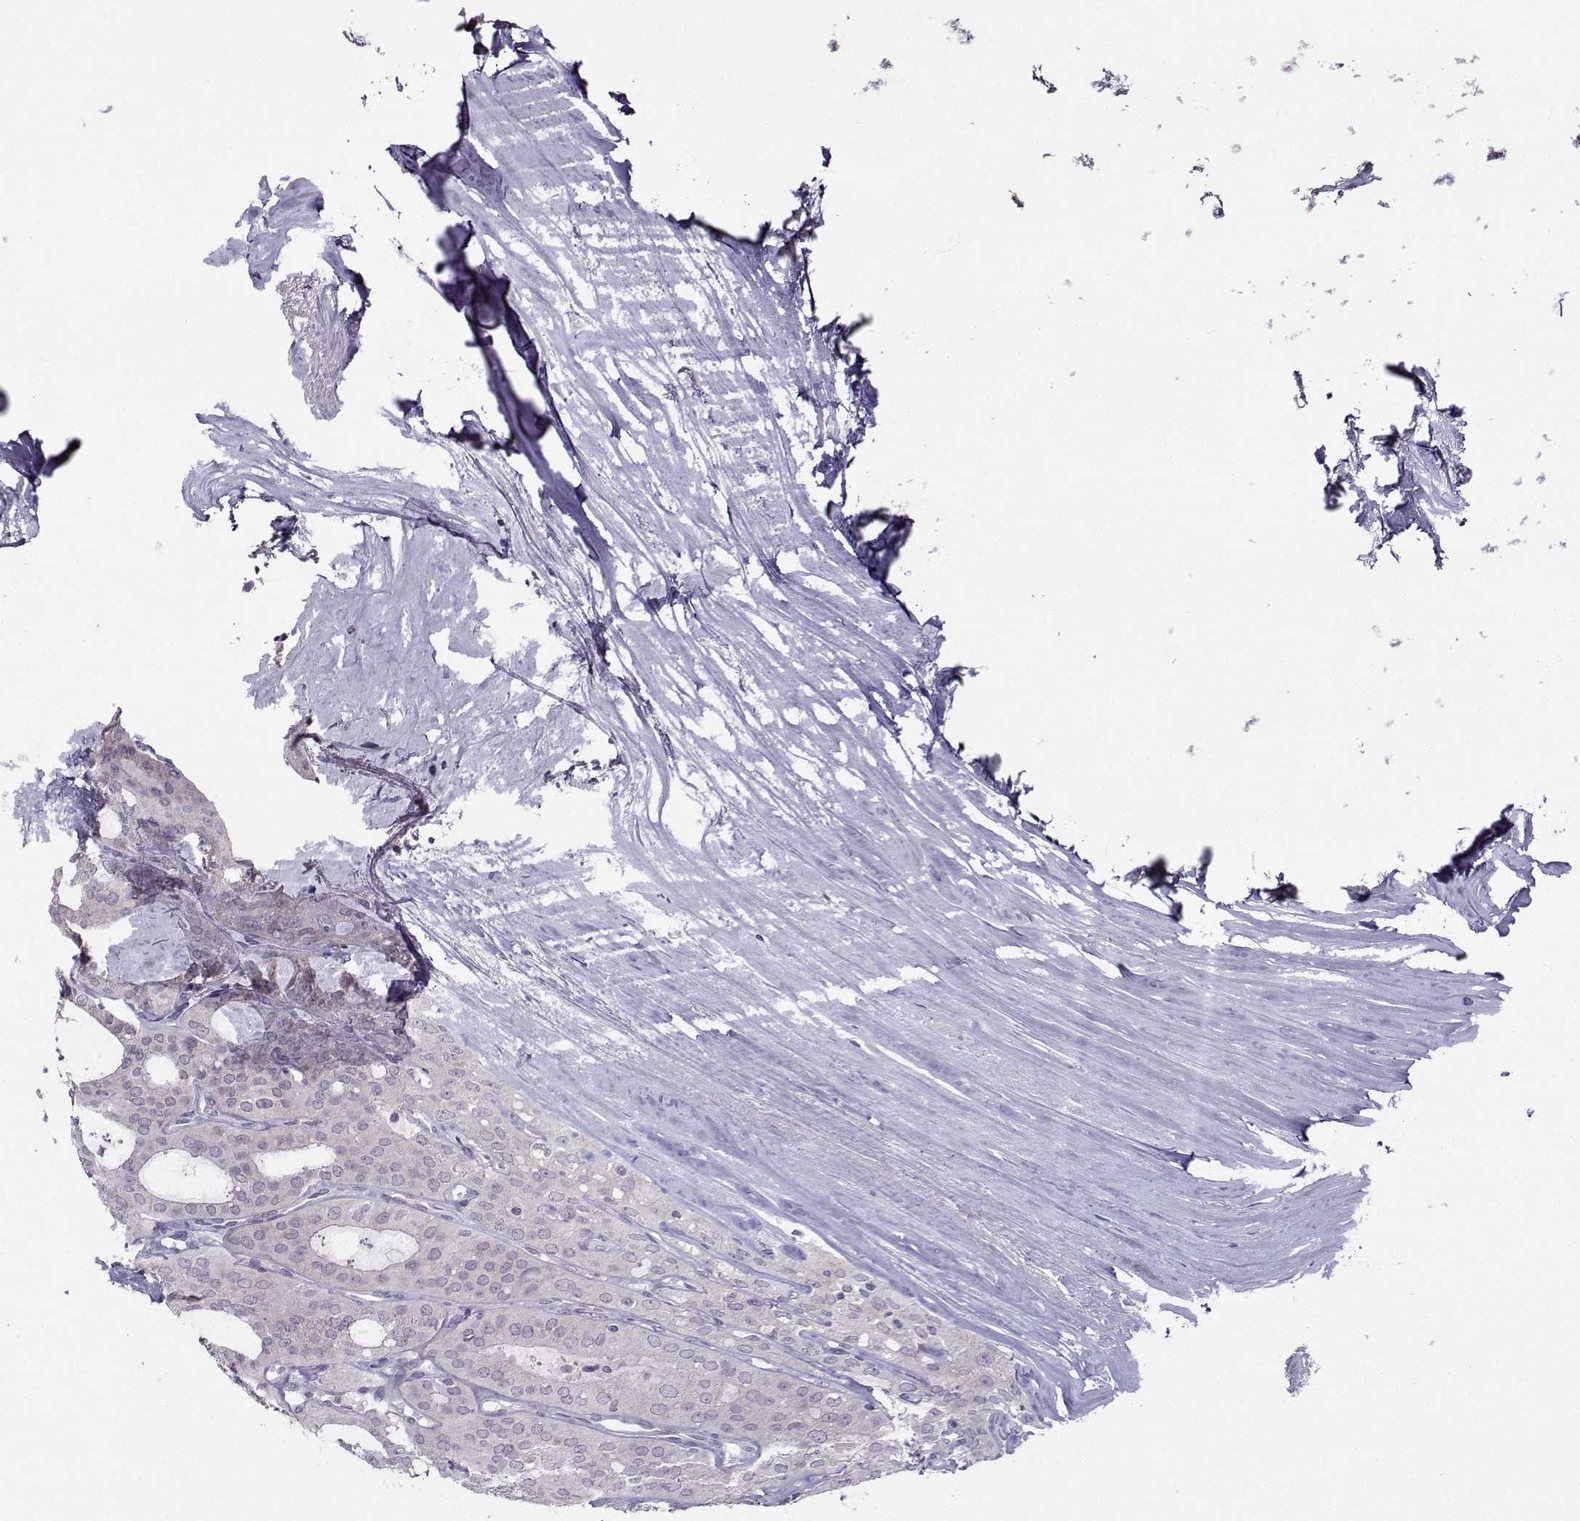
{"staining": {"intensity": "negative", "quantity": "none", "location": "none"}, "tissue": "thyroid cancer", "cell_type": "Tumor cells", "image_type": "cancer", "snomed": [{"axis": "morphology", "description": "Follicular adenoma carcinoma, NOS"}, {"axis": "topography", "description": "Thyroid gland"}], "caption": "This is an immunohistochemistry histopathology image of follicular adenoma carcinoma (thyroid). There is no expression in tumor cells.", "gene": "DDX20", "patient": {"sex": "male", "age": 75}}